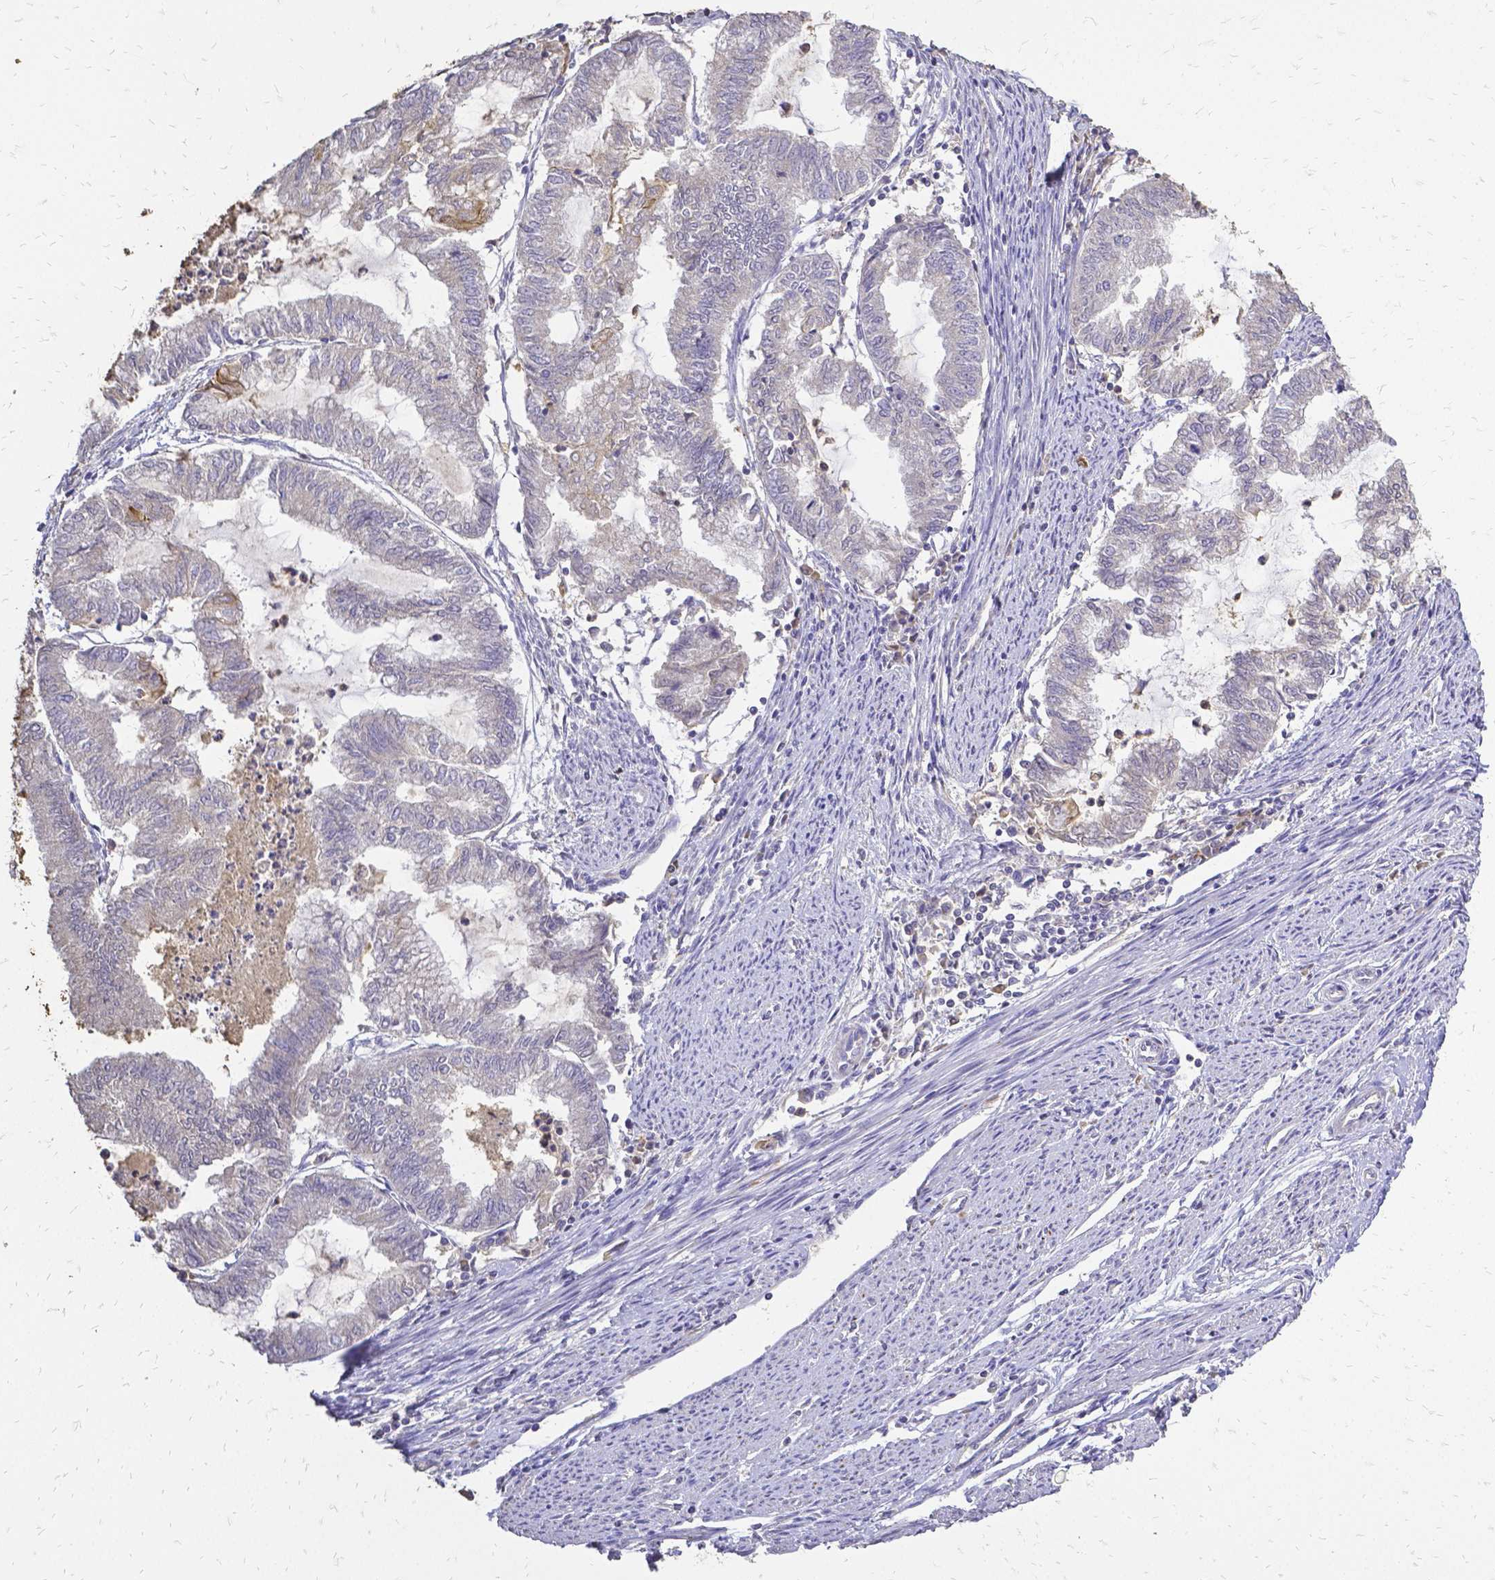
{"staining": {"intensity": "moderate", "quantity": "25%-75%", "location": "cytoplasmic/membranous"}, "tissue": "endometrial cancer", "cell_type": "Tumor cells", "image_type": "cancer", "snomed": [{"axis": "morphology", "description": "Adenocarcinoma, NOS"}, {"axis": "topography", "description": "Endometrium"}], "caption": "Approximately 25%-75% of tumor cells in endometrial adenocarcinoma demonstrate moderate cytoplasmic/membranous protein expression as visualized by brown immunohistochemical staining.", "gene": "CIB1", "patient": {"sex": "female", "age": 79}}